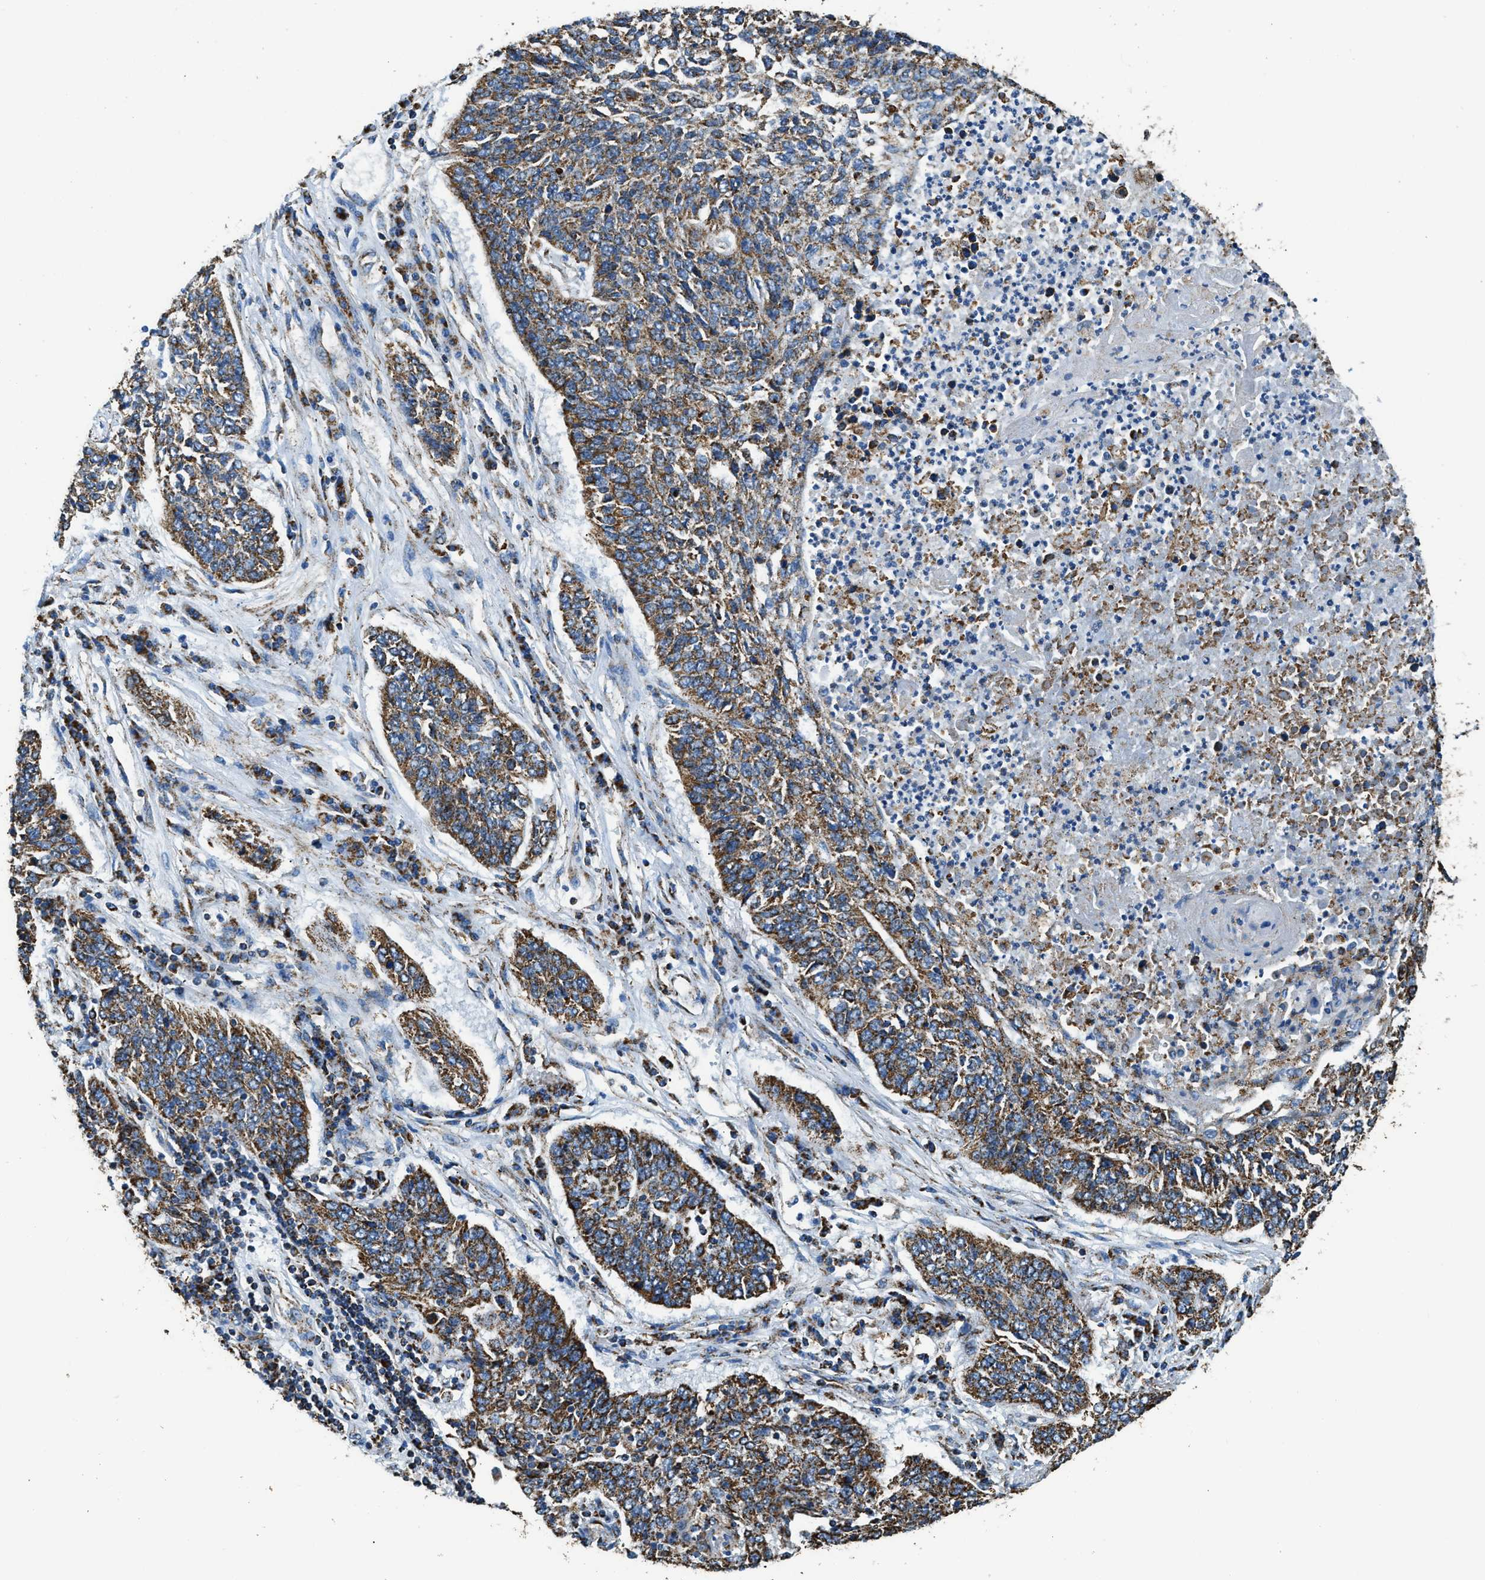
{"staining": {"intensity": "moderate", "quantity": ">75%", "location": "cytoplasmic/membranous"}, "tissue": "lung cancer", "cell_type": "Tumor cells", "image_type": "cancer", "snomed": [{"axis": "morphology", "description": "Normal tissue, NOS"}, {"axis": "morphology", "description": "Squamous cell carcinoma, NOS"}, {"axis": "topography", "description": "Cartilage tissue"}, {"axis": "topography", "description": "Bronchus"}, {"axis": "topography", "description": "Lung"}], "caption": "This is a micrograph of IHC staining of lung cancer (squamous cell carcinoma), which shows moderate positivity in the cytoplasmic/membranous of tumor cells.", "gene": "IRX6", "patient": {"sex": "female", "age": 49}}